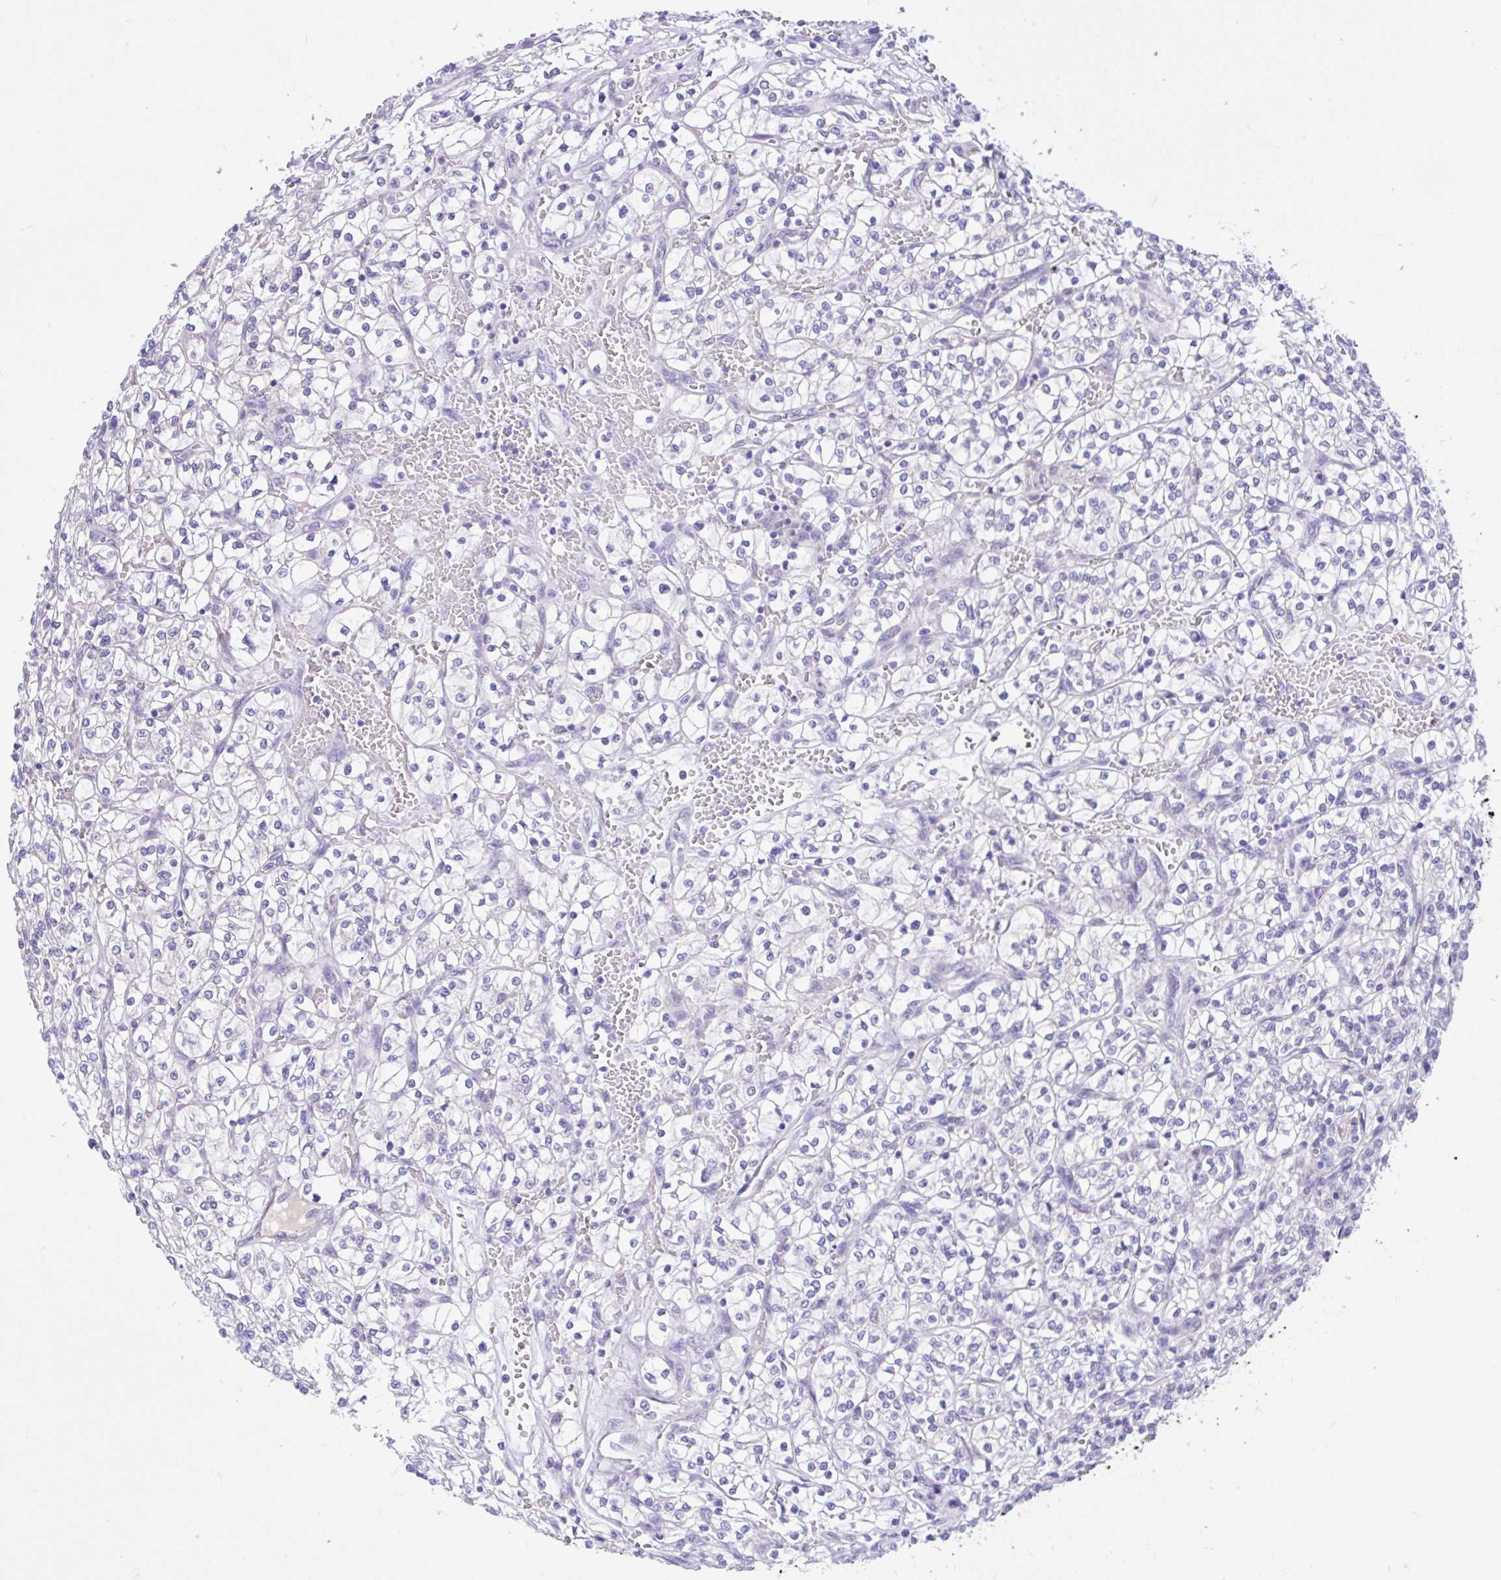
{"staining": {"intensity": "negative", "quantity": "none", "location": "none"}, "tissue": "renal cancer", "cell_type": "Tumor cells", "image_type": "cancer", "snomed": [{"axis": "morphology", "description": "Adenocarcinoma, NOS"}, {"axis": "topography", "description": "Kidney"}], "caption": "An IHC micrograph of renal adenocarcinoma is shown. There is no staining in tumor cells of renal adenocarcinoma. (Brightfield microscopy of DAB immunohistochemistry at high magnification).", "gene": "ANO4", "patient": {"sex": "female", "age": 64}}